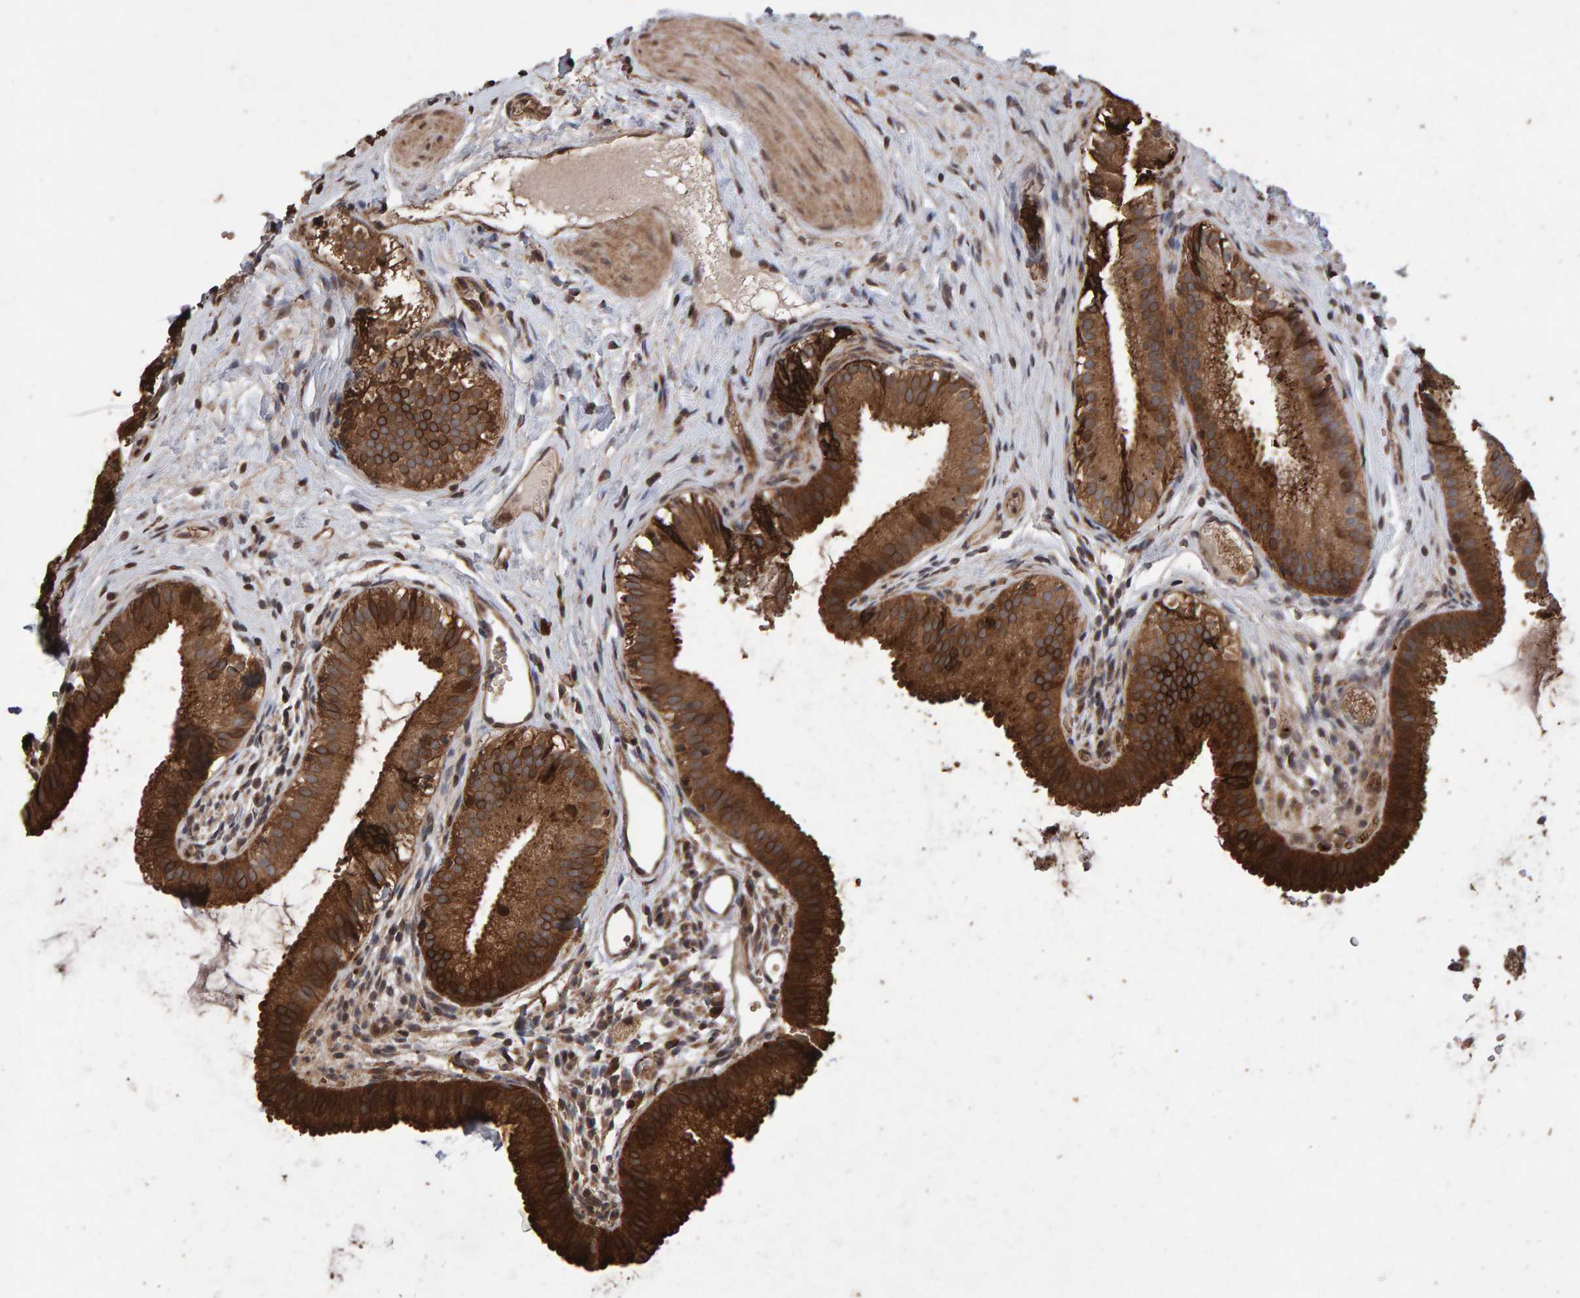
{"staining": {"intensity": "strong", "quantity": ">75%", "location": "cytoplasmic/membranous"}, "tissue": "gallbladder", "cell_type": "Glandular cells", "image_type": "normal", "snomed": [{"axis": "morphology", "description": "Normal tissue, NOS"}, {"axis": "topography", "description": "Gallbladder"}], "caption": "Gallbladder stained with a protein marker reveals strong staining in glandular cells.", "gene": "OSBP2", "patient": {"sex": "female", "age": 26}}